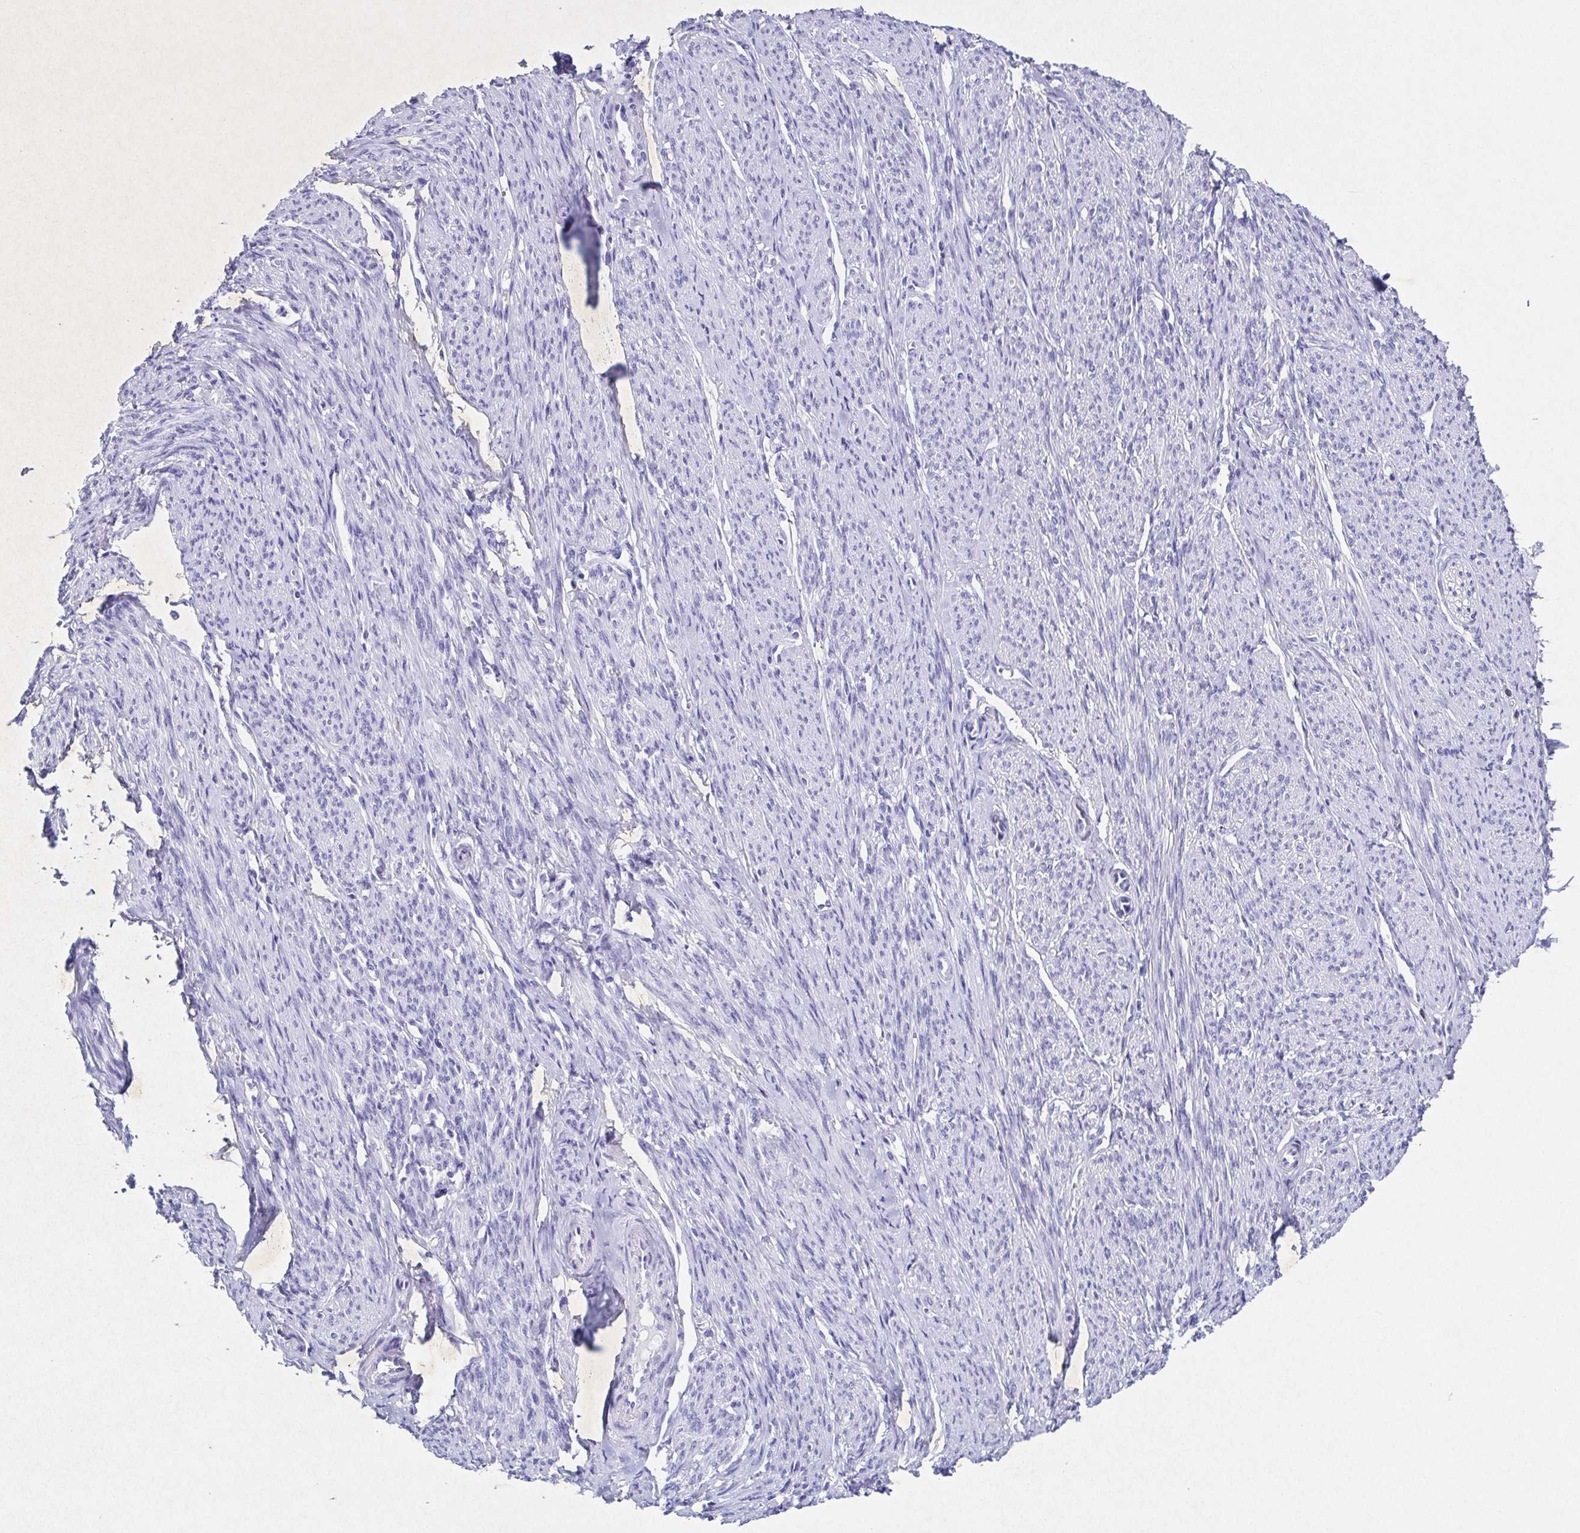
{"staining": {"intensity": "negative", "quantity": "none", "location": "none"}, "tissue": "smooth muscle", "cell_type": "Smooth muscle cells", "image_type": "normal", "snomed": [{"axis": "morphology", "description": "Normal tissue, NOS"}, {"axis": "topography", "description": "Smooth muscle"}], "caption": "High magnification brightfield microscopy of benign smooth muscle stained with DAB (3,3'-diaminobenzidine) (brown) and counterstained with hematoxylin (blue): smooth muscle cells show no significant staining.", "gene": "TNNT2", "patient": {"sex": "female", "age": 65}}